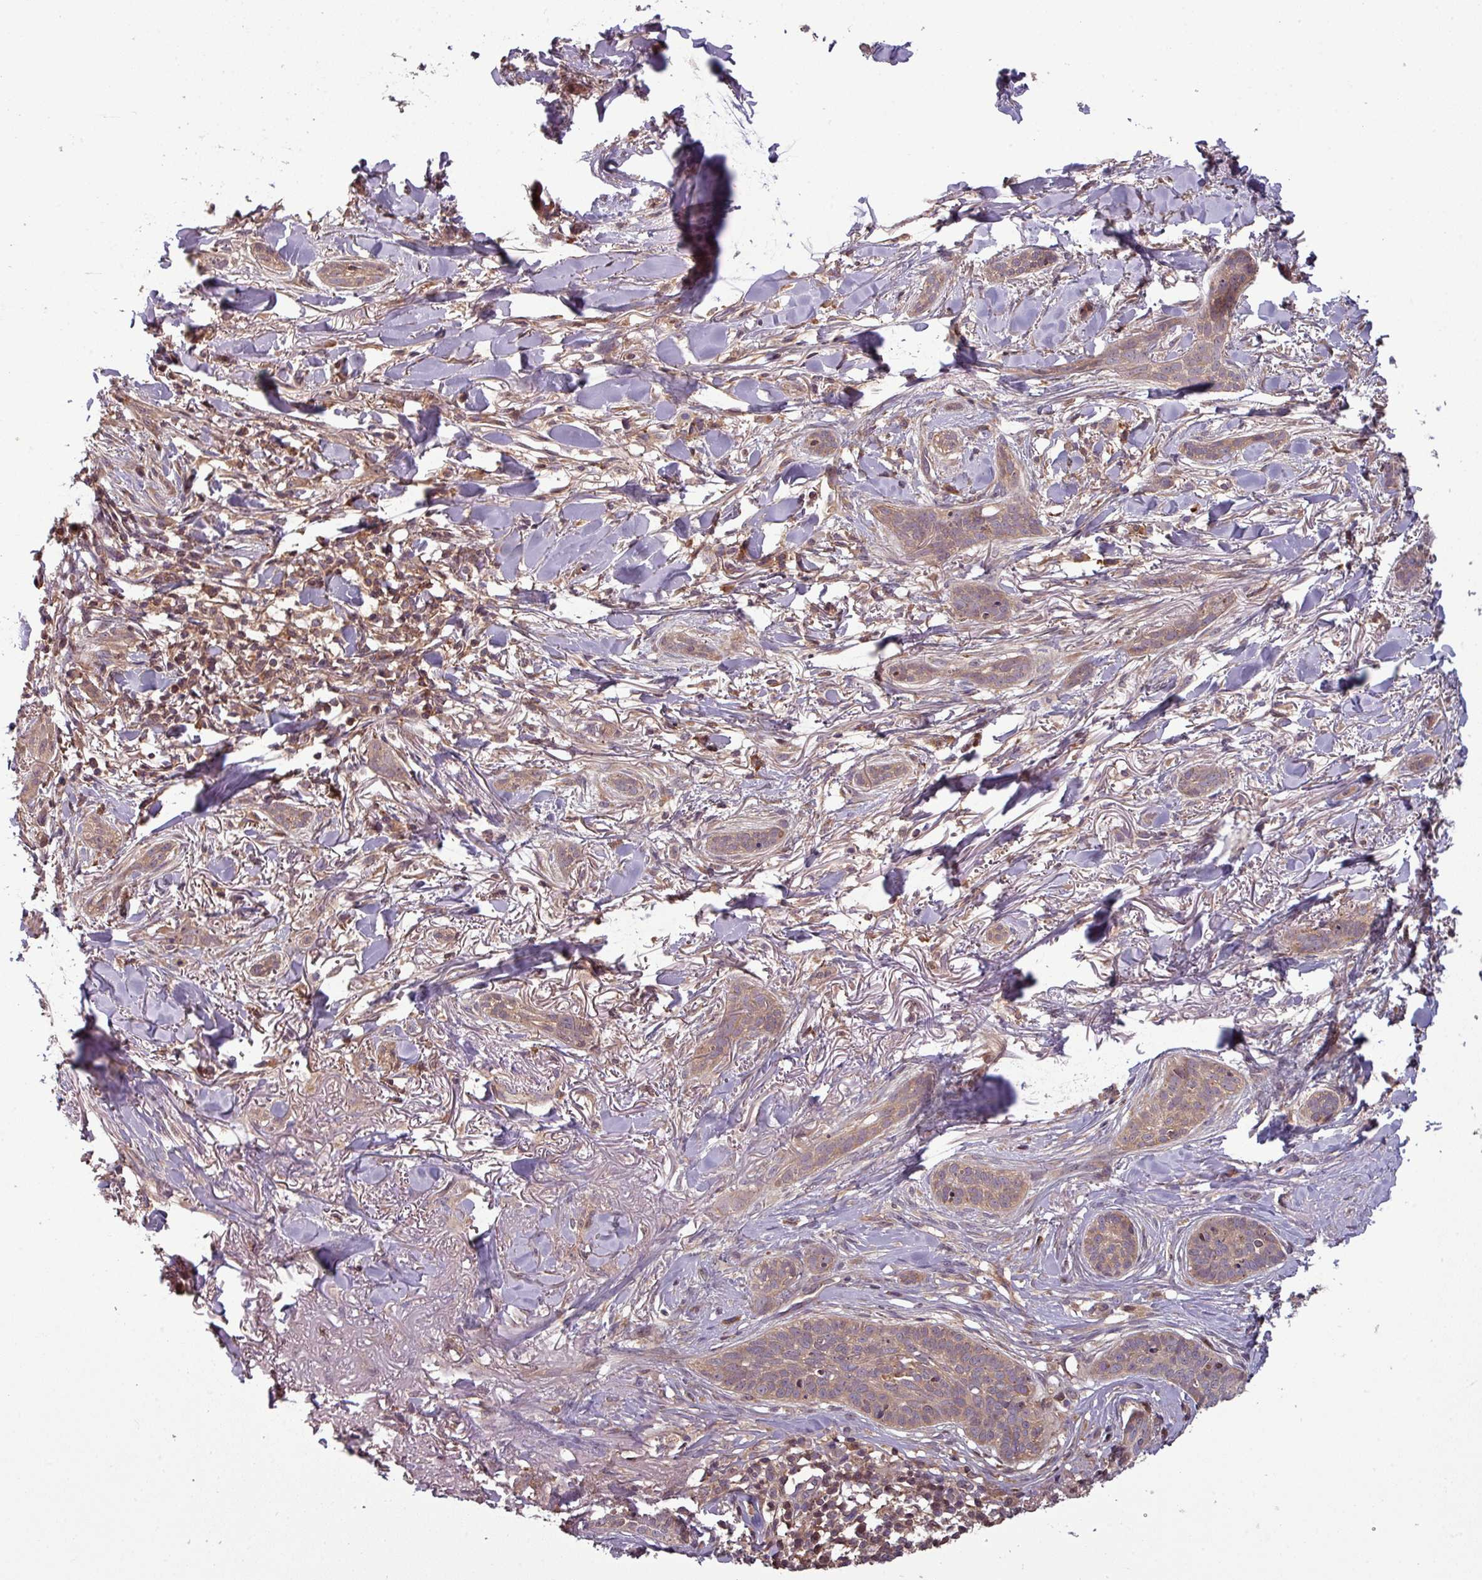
{"staining": {"intensity": "weak", "quantity": ">75%", "location": "cytoplasmic/membranous"}, "tissue": "skin cancer", "cell_type": "Tumor cells", "image_type": "cancer", "snomed": [{"axis": "morphology", "description": "Basal cell carcinoma"}, {"axis": "topography", "description": "Skin"}], "caption": "This histopathology image reveals skin cancer (basal cell carcinoma) stained with immunohistochemistry (IHC) to label a protein in brown. The cytoplasmic/membranous of tumor cells show weak positivity for the protein. Nuclei are counter-stained blue.", "gene": "GSKIP", "patient": {"sex": "male", "age": 52}}